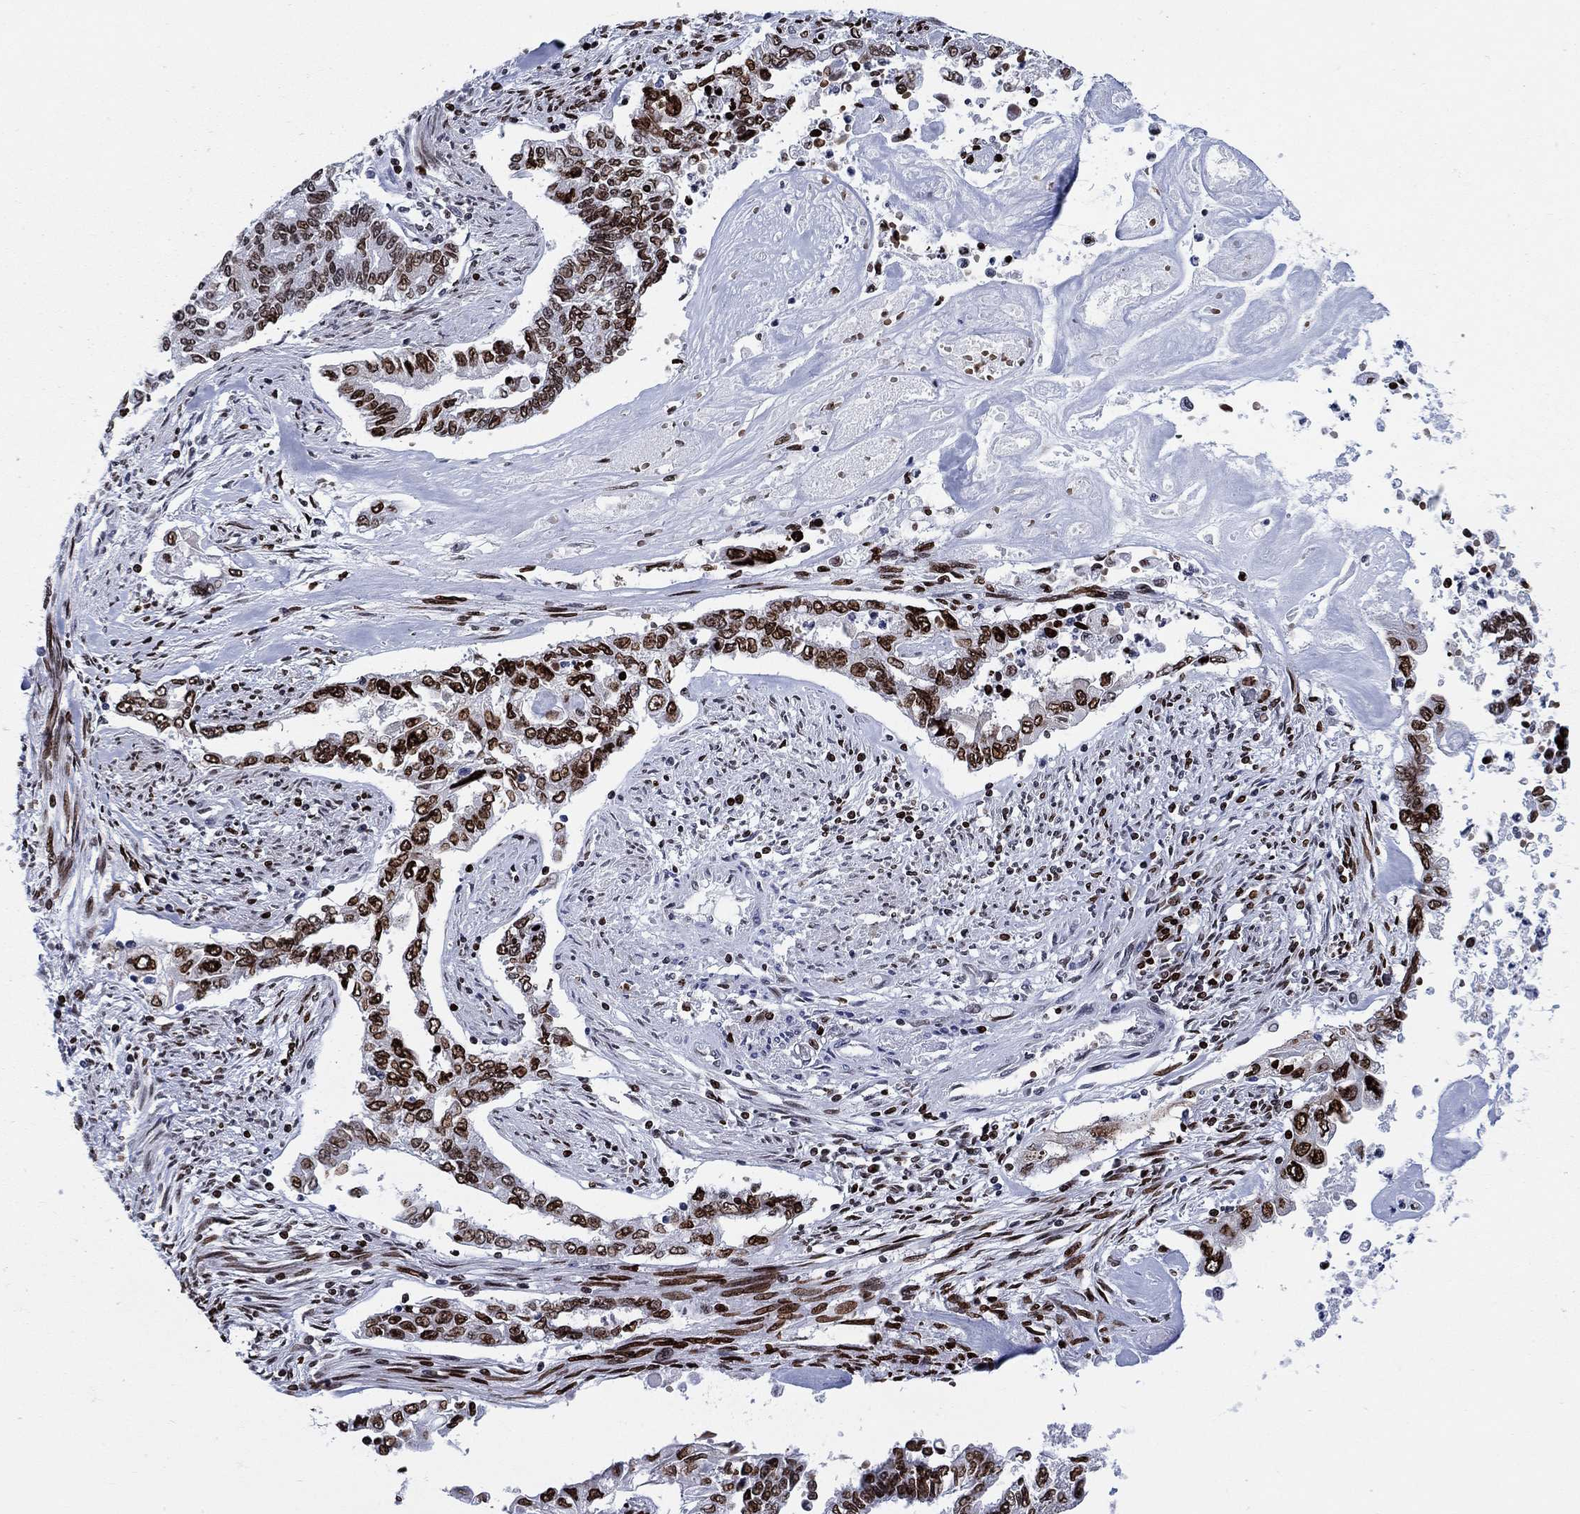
{"staining": {"intensity": "strong", "quantity": "25%-75%", "location": "nuclear"}, "tissue": "endometrial cancer", "cell_type": "Tumor cells", "image_type": "cancer", "snomed": [{"axis": "morphology", "description": "Adenocarcinoma, NOS"}, {"axis": "topography", "description": "Uterus"}], "caption": "Strong nuclear protein positivity is identified in about 25%-75% of tumor cells in endometrial adenocarcinoma.", "gene": "HMGA1", "patient": {"sex": "female", "age": 59}}